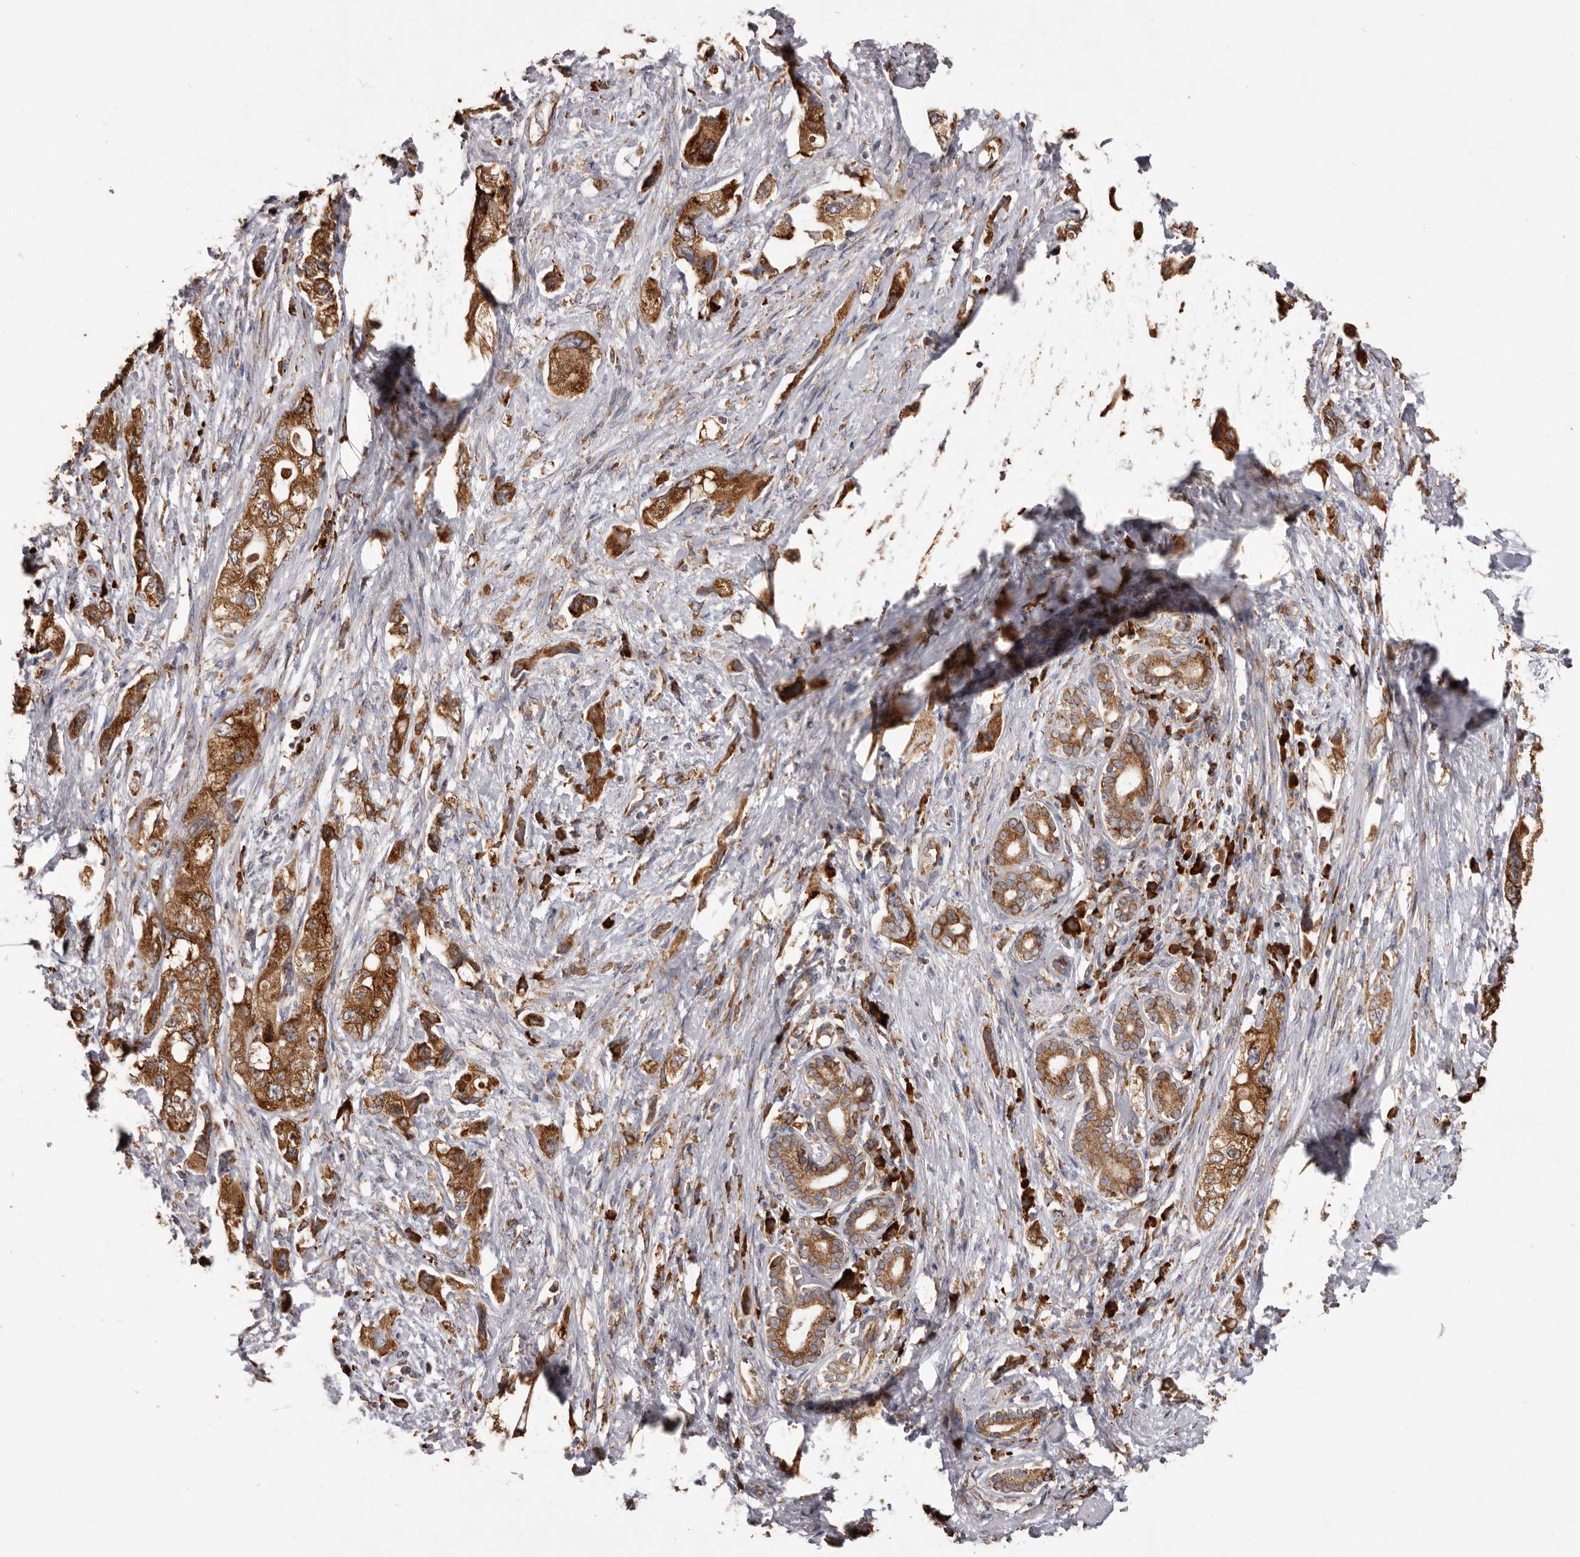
{"staining": {"intensity": "moderate", "quantity": ">75%", "location": "cytoplasmic/membranous"}, "tissue": "pancreatic cancer", "cell_type": "Tumor cells", "image_type": "cancer", "snomed": [{"axis": "morphology", "description": "Adenocarcinoma, NOS"}, {"axis": "topography", "description": "Pancreas"}], "caption": "Immunohistochemical staining of pancreatic cancer (adenocarcinoma) displays medium levels of moderate cytoplasmic/membranous staining in about >75% of tumor cells.", "gene": "QRSL1", "patient": {"sex": "female", "age": 73}}